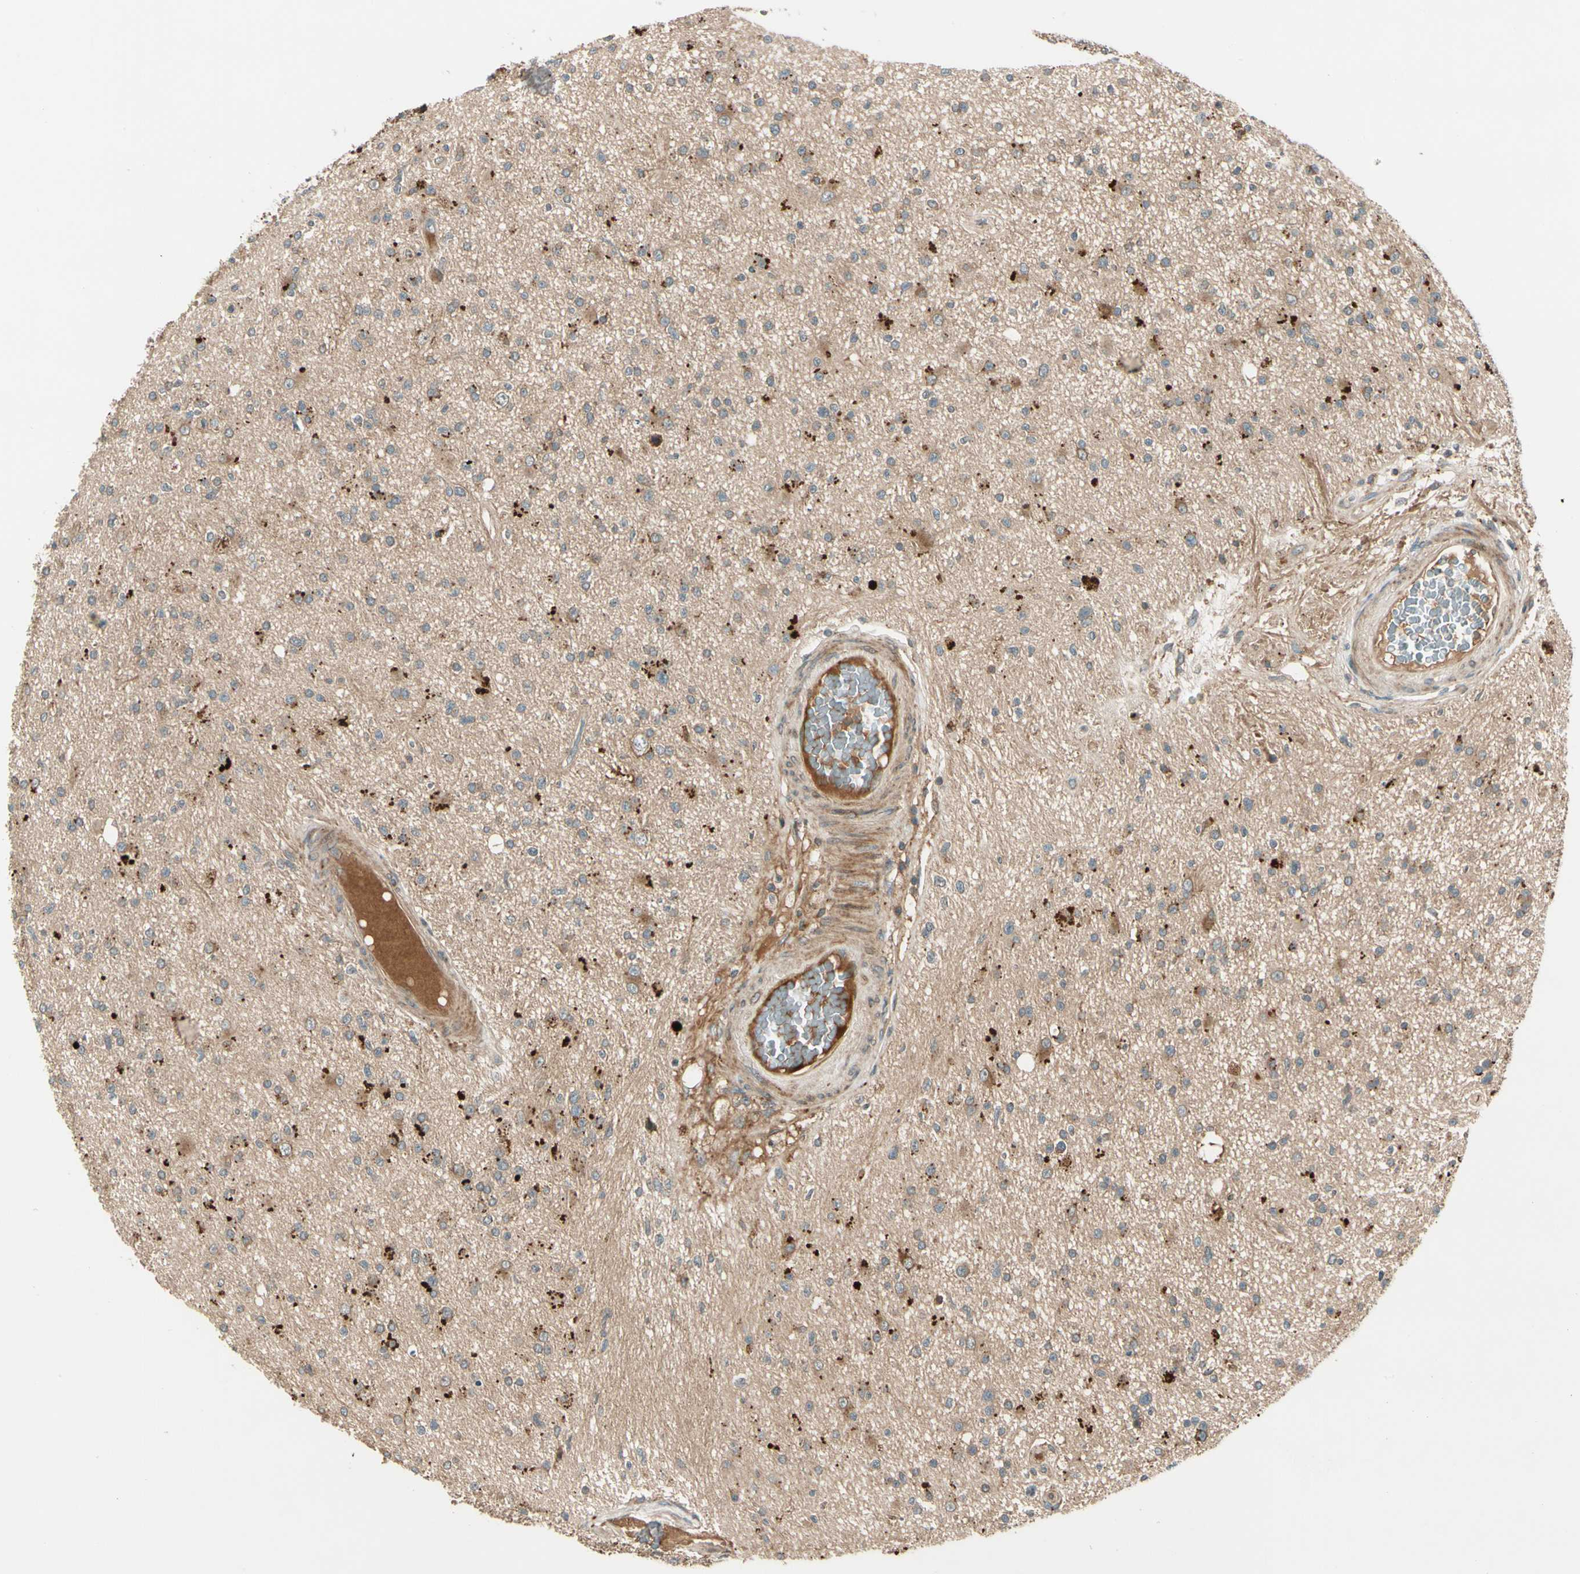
{"staining": {"intensity": "moderate", "quantity": ">75%", "location": "cytoplasmic/membranous"}, "tissue": "glioma", "cell_type": "Tumor cells", "image_type": "cancer", "snomed": [{"axis": "morphology", "description": "Glioma, malignant, High grade"}, {"axis": "topography", "description": "Brain"}], "caption": "Protein expression analysis of human malignant glioma (high-grade) reveals moderate cytoplasmic/membranous expression in approximately >75% of tumor cells.", "gene": "ACVR1C", "patient": {"sex": "male", "age": 33}}